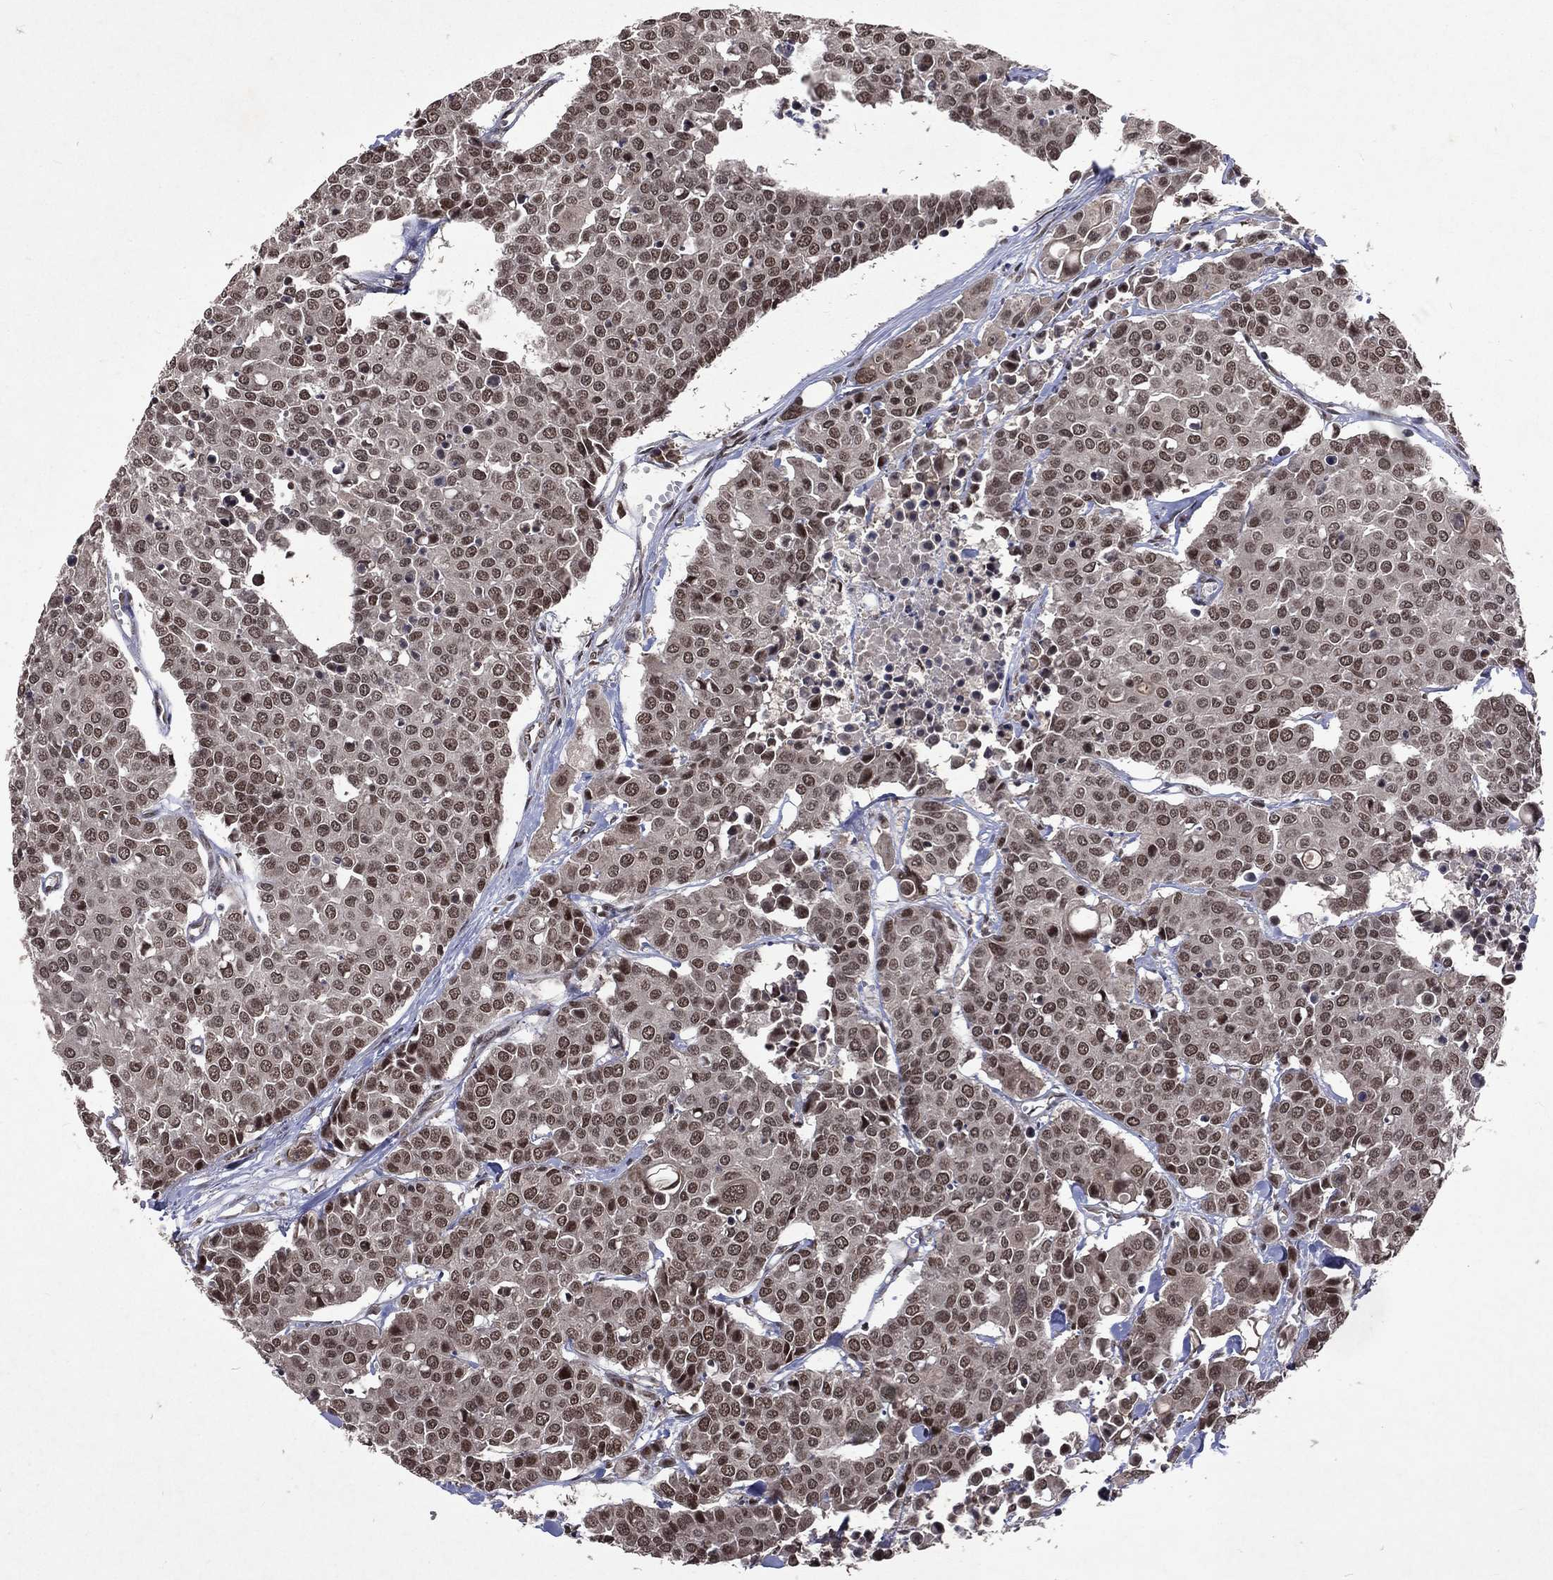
{"staining": {"intensity": "moderate", "quantity": "25%-75%", "location": "nuclear"}, "tissue": "carcinoid", "cell_type": "Tumor cells", "image_type": "cancer", "snomed": [{"axis": "morphology", "description": "Carcinoid, malignant, NOS"}, {"axis": "topography", "description": "Colon"}], "caption": "Immunohistochemistry image of neoplastic tissue: carcinoid stained using immunohistochemistry shows medium levels of moderate protein expression localized specifically in the nuclear of tumor cells, appearing as a nuclear brown color.", "gene": "DMAP1", "patient": {"sex": "male", "age": 81}}